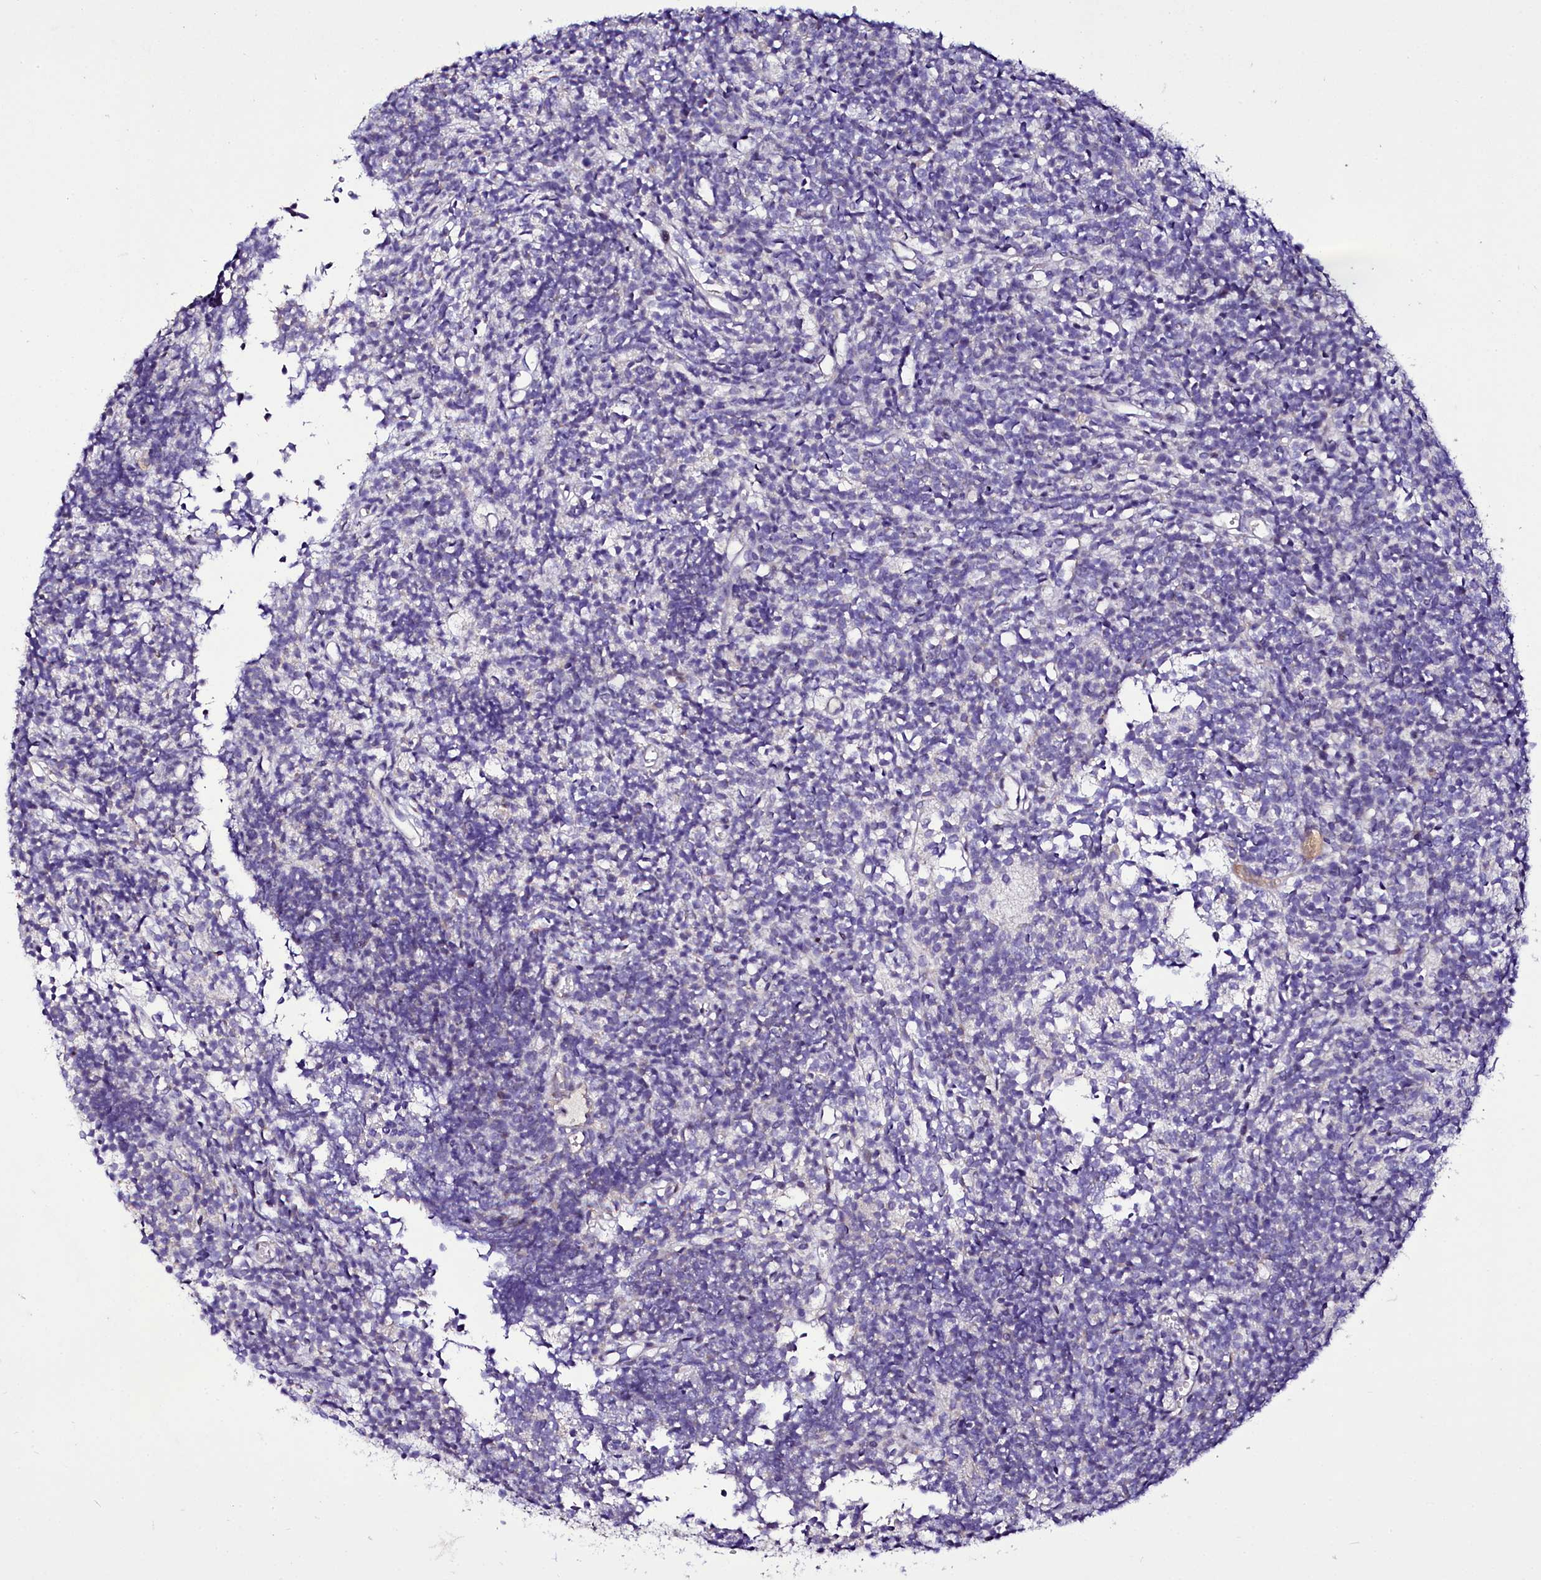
{"staining": {"intensity": "negative", "quantity": "none", "location": "none"}, "tissue": "glioma", "cell_type": "Tumor cells", "image_type": "cancer", "snomed": [{"axis": "morphology", "description": "Glioma, malignant, Low grade"}, {"axis": "topography", "description": "Brain"}], "caption": "High magnification brightfield microscopy of malignant glioma (low-grade) stained with DAB (brown) and counterstained with hematoxylin (blue): tumor cells show no significant positivity.", "gene": "ZC3H12C", "patient": {"sex": "female", "age": 1}}